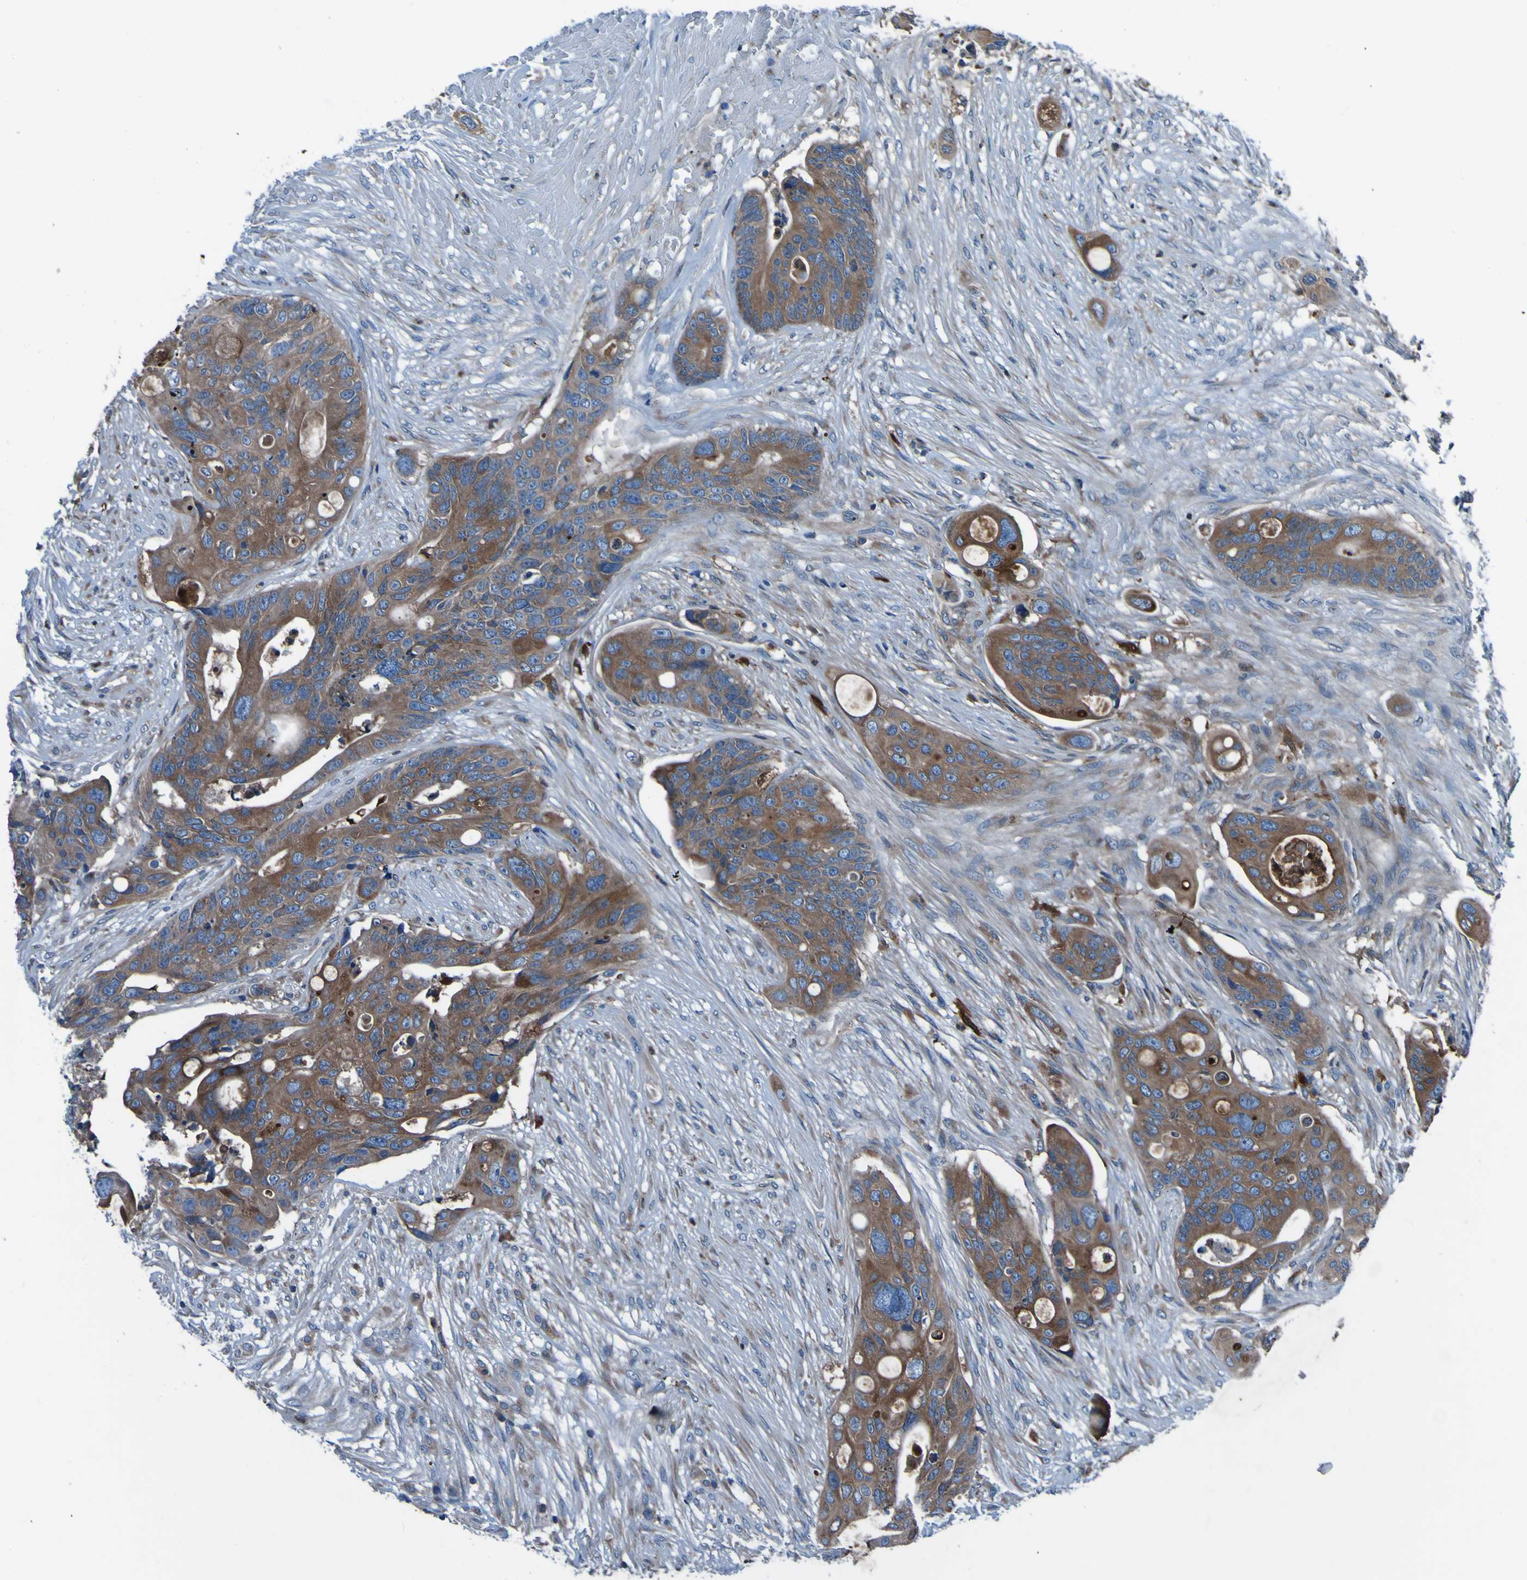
{"staining": {"intensity": "moderate", "quantity": ">75%", "location": "cytoplasmic/membranous"}, "tissue": "colorectal cancer", "cell_type": "Tumor cells", "image_type": "cancer", "snomed": [{"axis": "morphology", "description": "Adenocarcinoma, NOS"}, {"axis": "topography", "description": "Colon"}], "caption": "About >75% of tumor cells in colorectal adenocarcinoma display moderate cytoplasmic/membranous protein expression as visualized by brown immunohistochemical staining.", "gene": "RAB5B", "patient": {"sex": "female", "age": 57}}